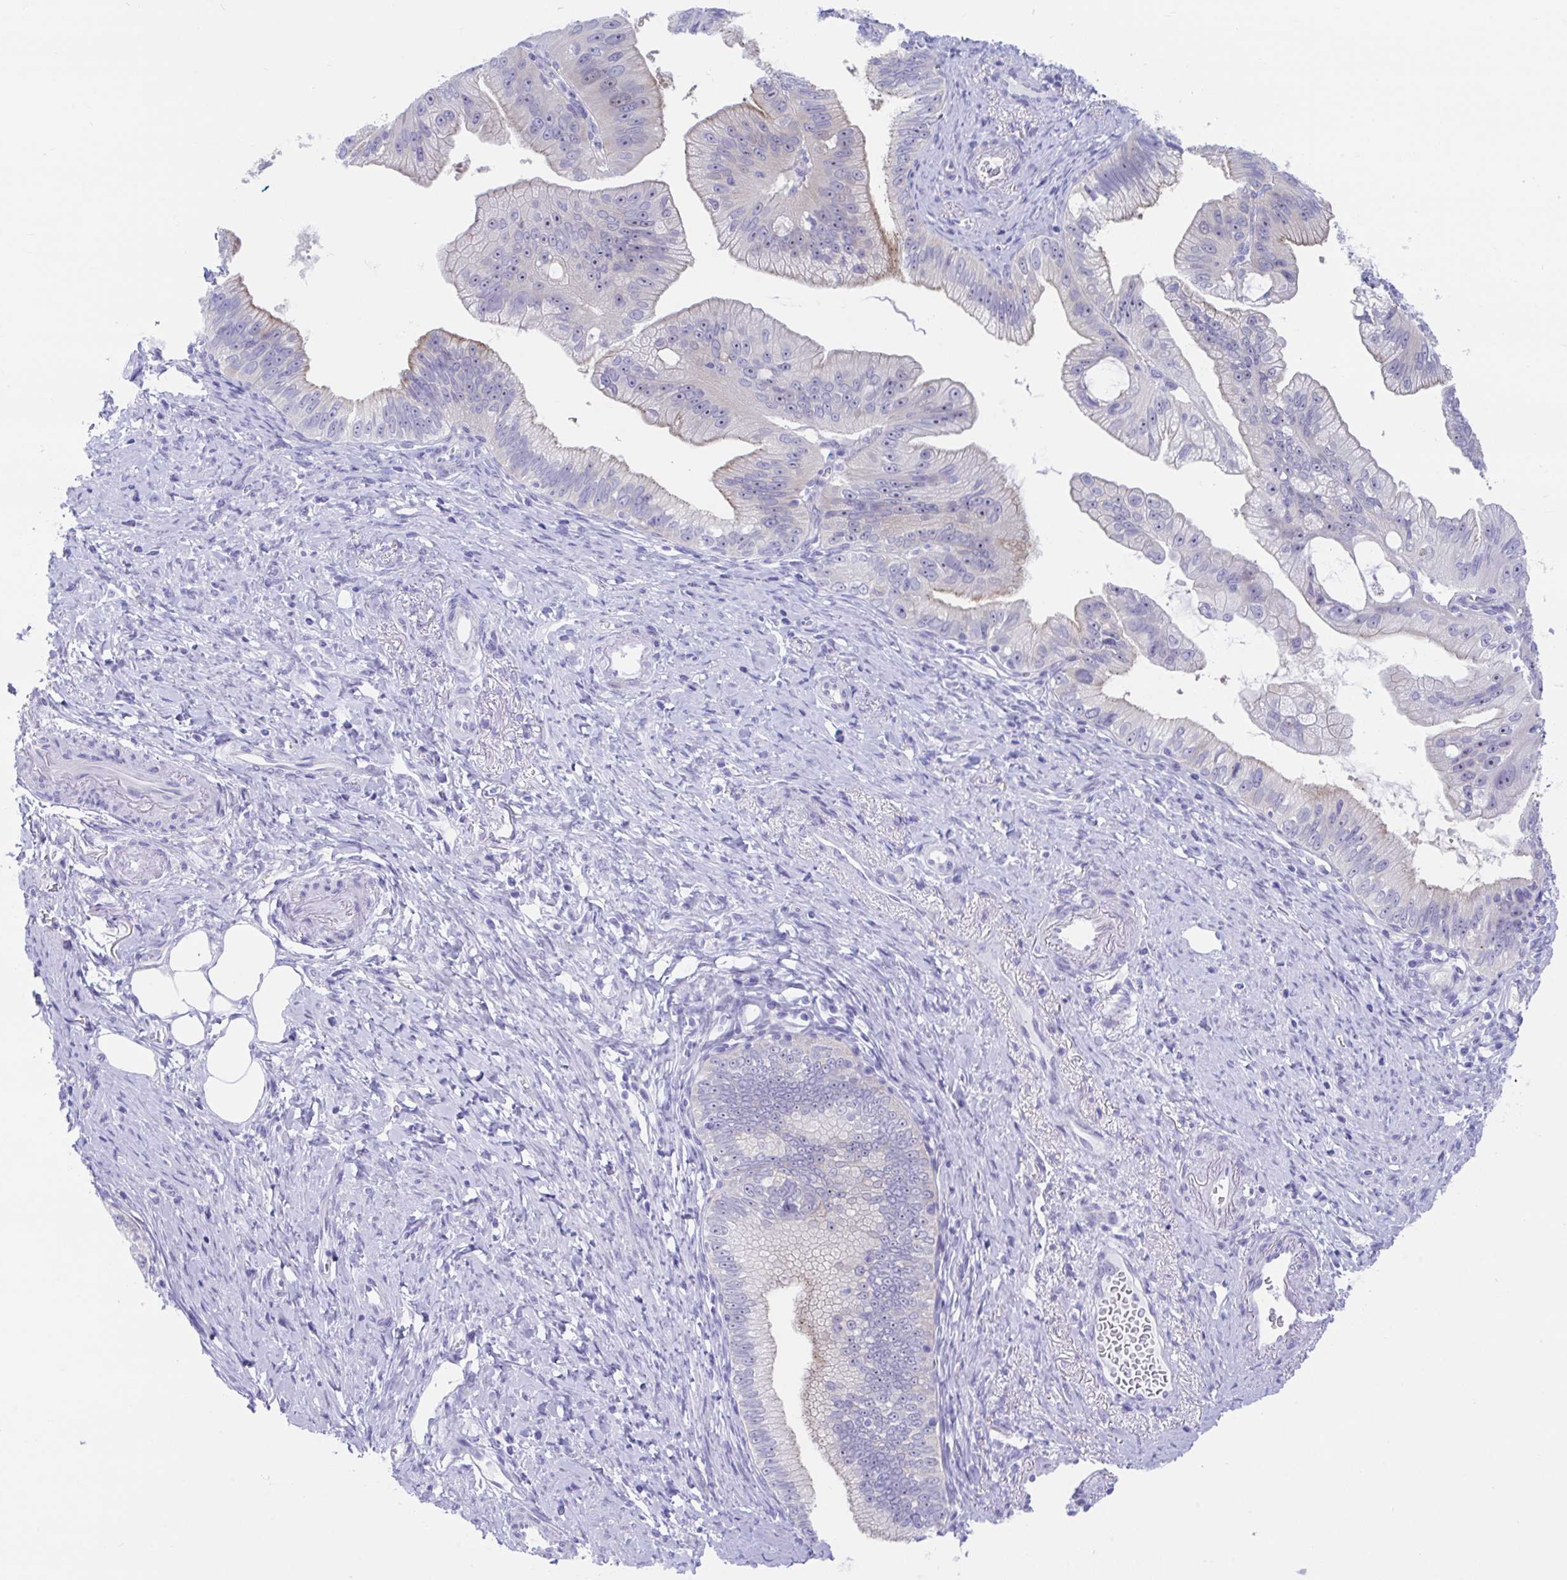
{"staining": {"intensity": "weak", "quantity": "<25%", "location": "cytoplasmic/membranous"}, "tissue": "pancreatic cancer", "cell_type": "Tumor cells", "image_type": "cancer", "snomed": [{"axis": "morphology", "description": "Adenocarcinoma, NOS"}, {"axis": "topography", "description": "Pancreas"}], "caption": "Tumor cells are negative for protein expression in human pancreatic cancer (adenocarcinoma).", "gene": "TTC30B", "patient": {"sex": "male", "age": 70}}